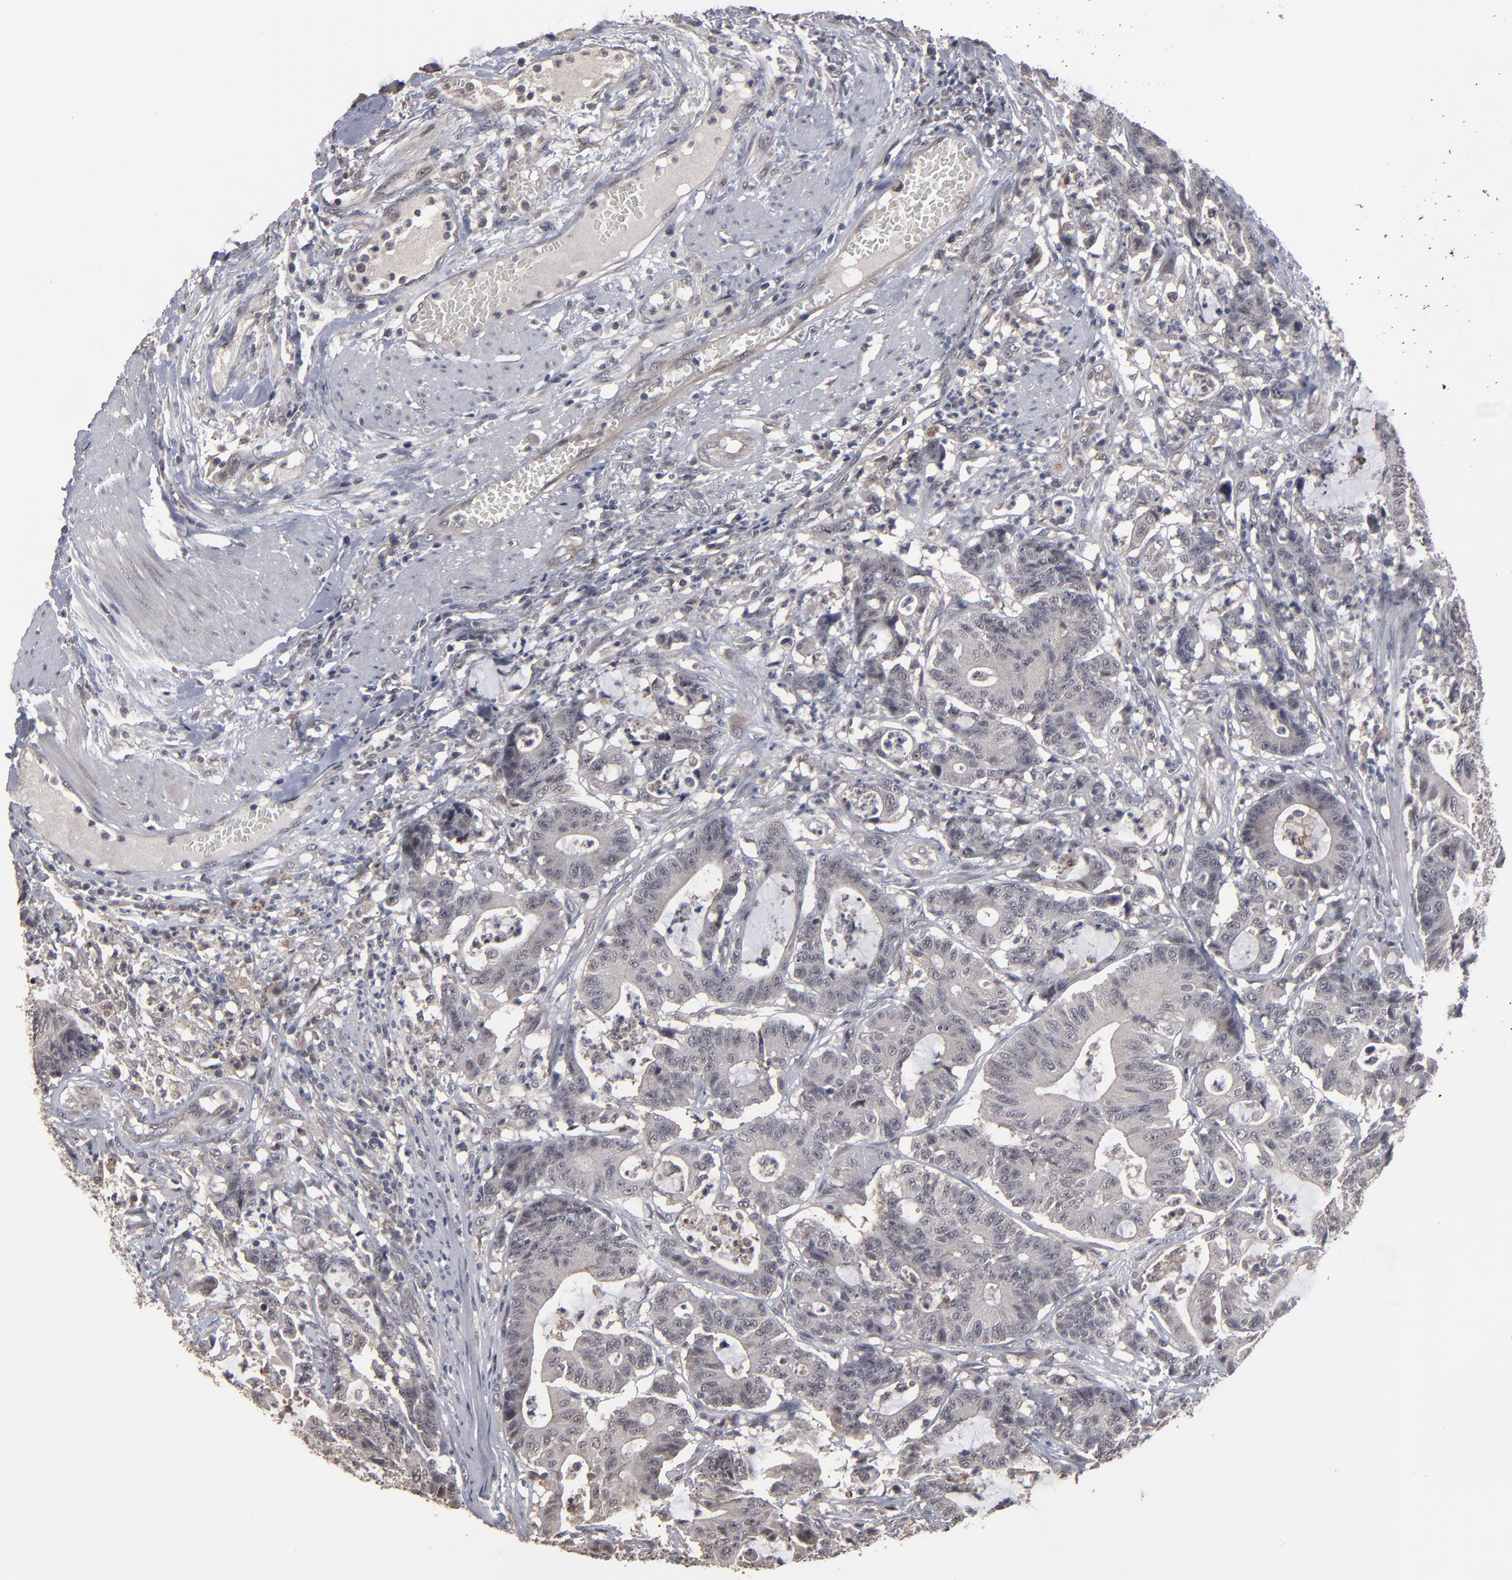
{"staining": {"intensity": "weak", "quantity": "25%-75%", "location": "cytoplasmic/membranous"}, "tissue": "colorectal cancer", "cell_type": "Tumor cells", "image_type": "cancer", "snomed": [{"axis": "morphology", "description": "Adenocarcinoma, NOS"}, {"axis": "topography", "description": "Colon"}], "caption": "A photomicrograph showing weak cytoplasmic/membranous expression in approximately 25%-75% of tumor cells in adenocarcinoma (colorectal), as visualized by brown immunohistochemical staining.", "gene": "SLC22A17", "patient": {"sex": "female", "age": 84}}